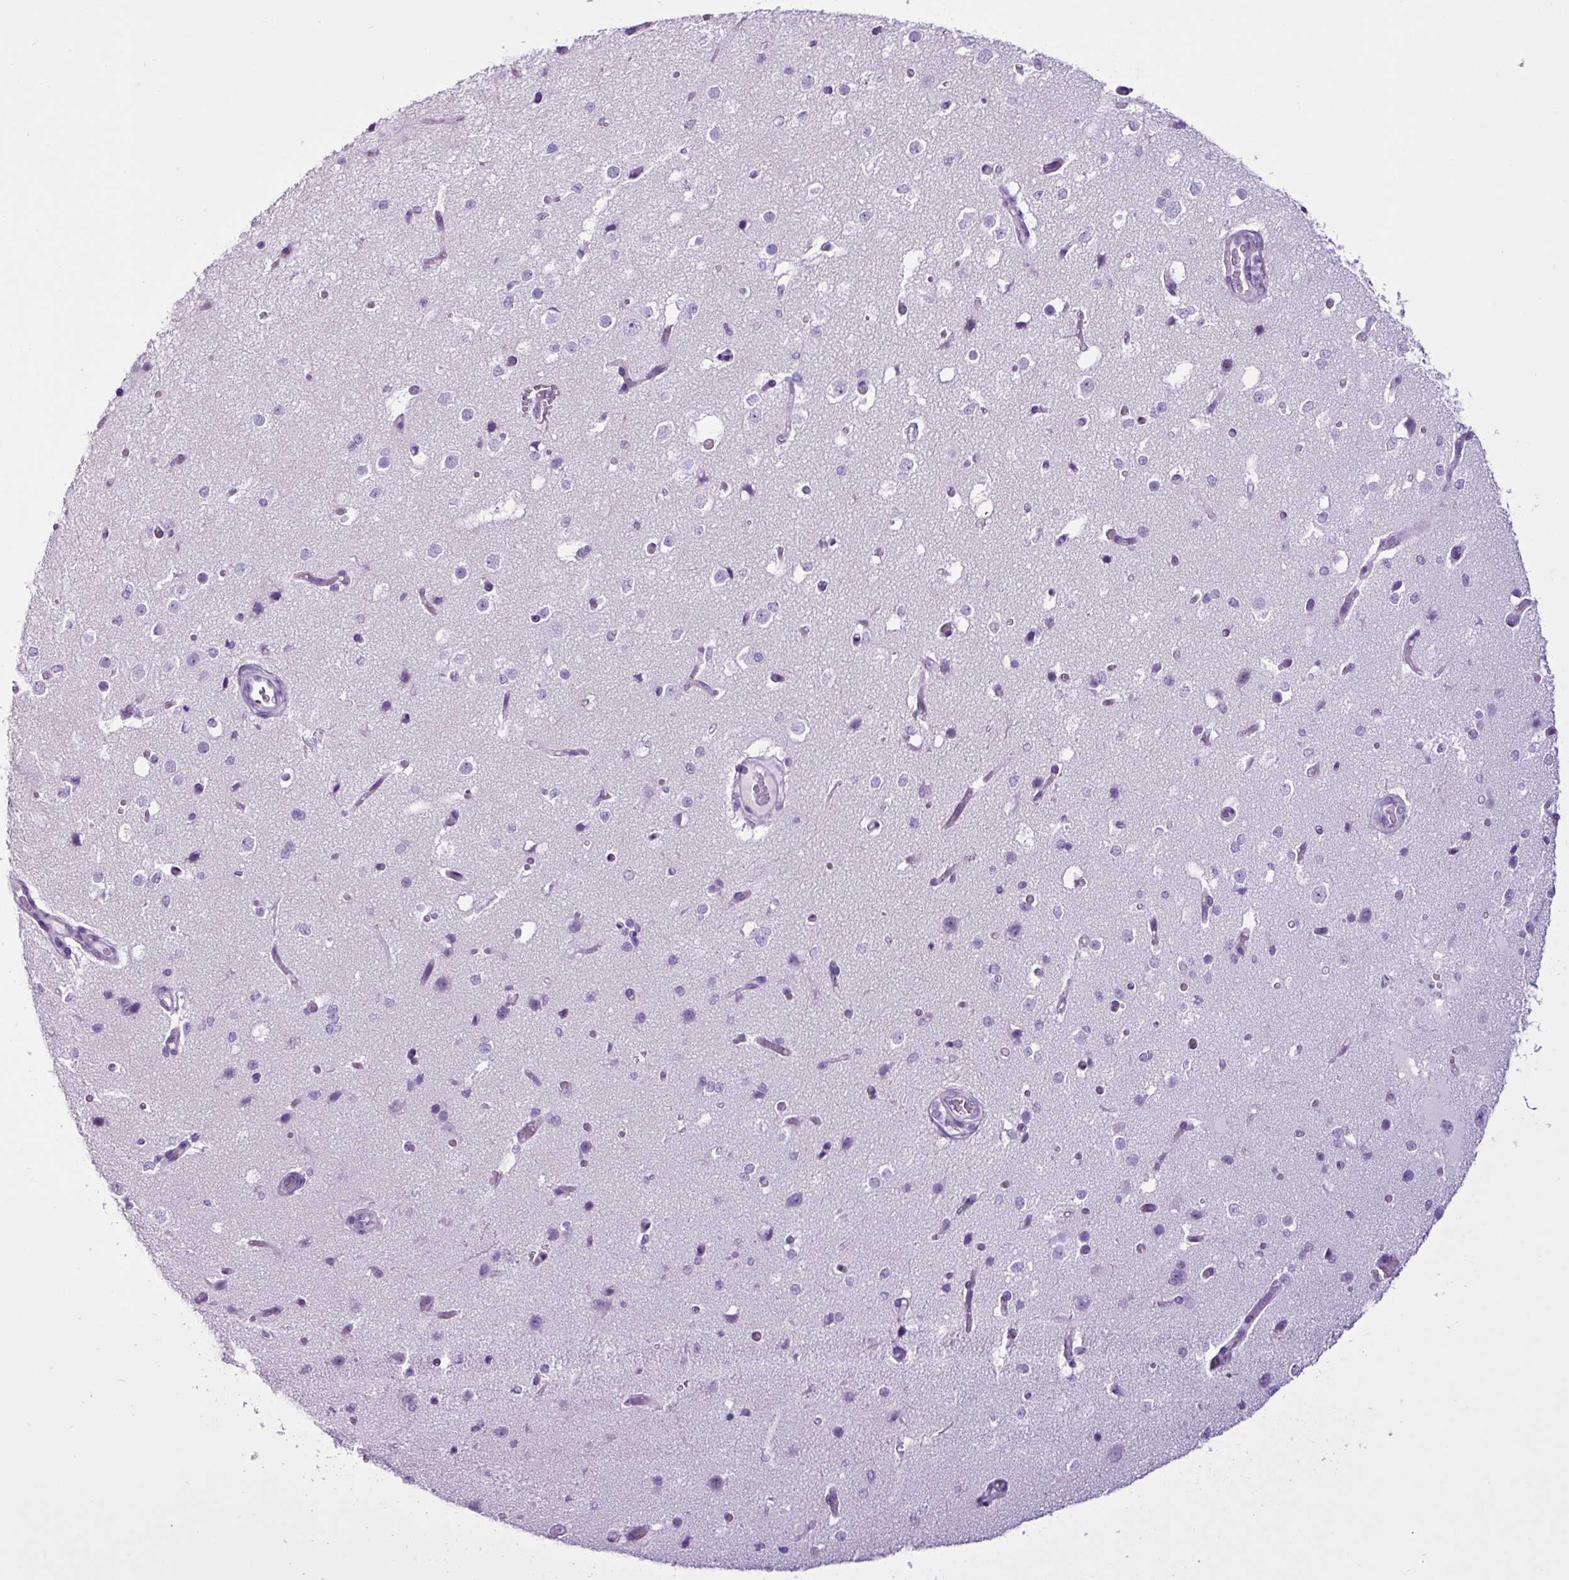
{"staining": {"intensity": "negative", "quantity": "none", "location": "none"}, "tissue": "cerebral cortex", "cell_type": "Endothelial cells", "image_type": "normal", "snomed": [{"axis": "morphology", "description": "Normal tissue, NOS"}, {"axis": "morphology", "description": "Inflammation, NOS"}, {"axis": "topography", "description": "Cerebral cortex"}], "caption": "This is an IHC image of unremarkable human cerebral cortex. There is no positivity in endothelial cells.", "gene": "LILRB4", "patient": {"sex": "male", "age": 6}}